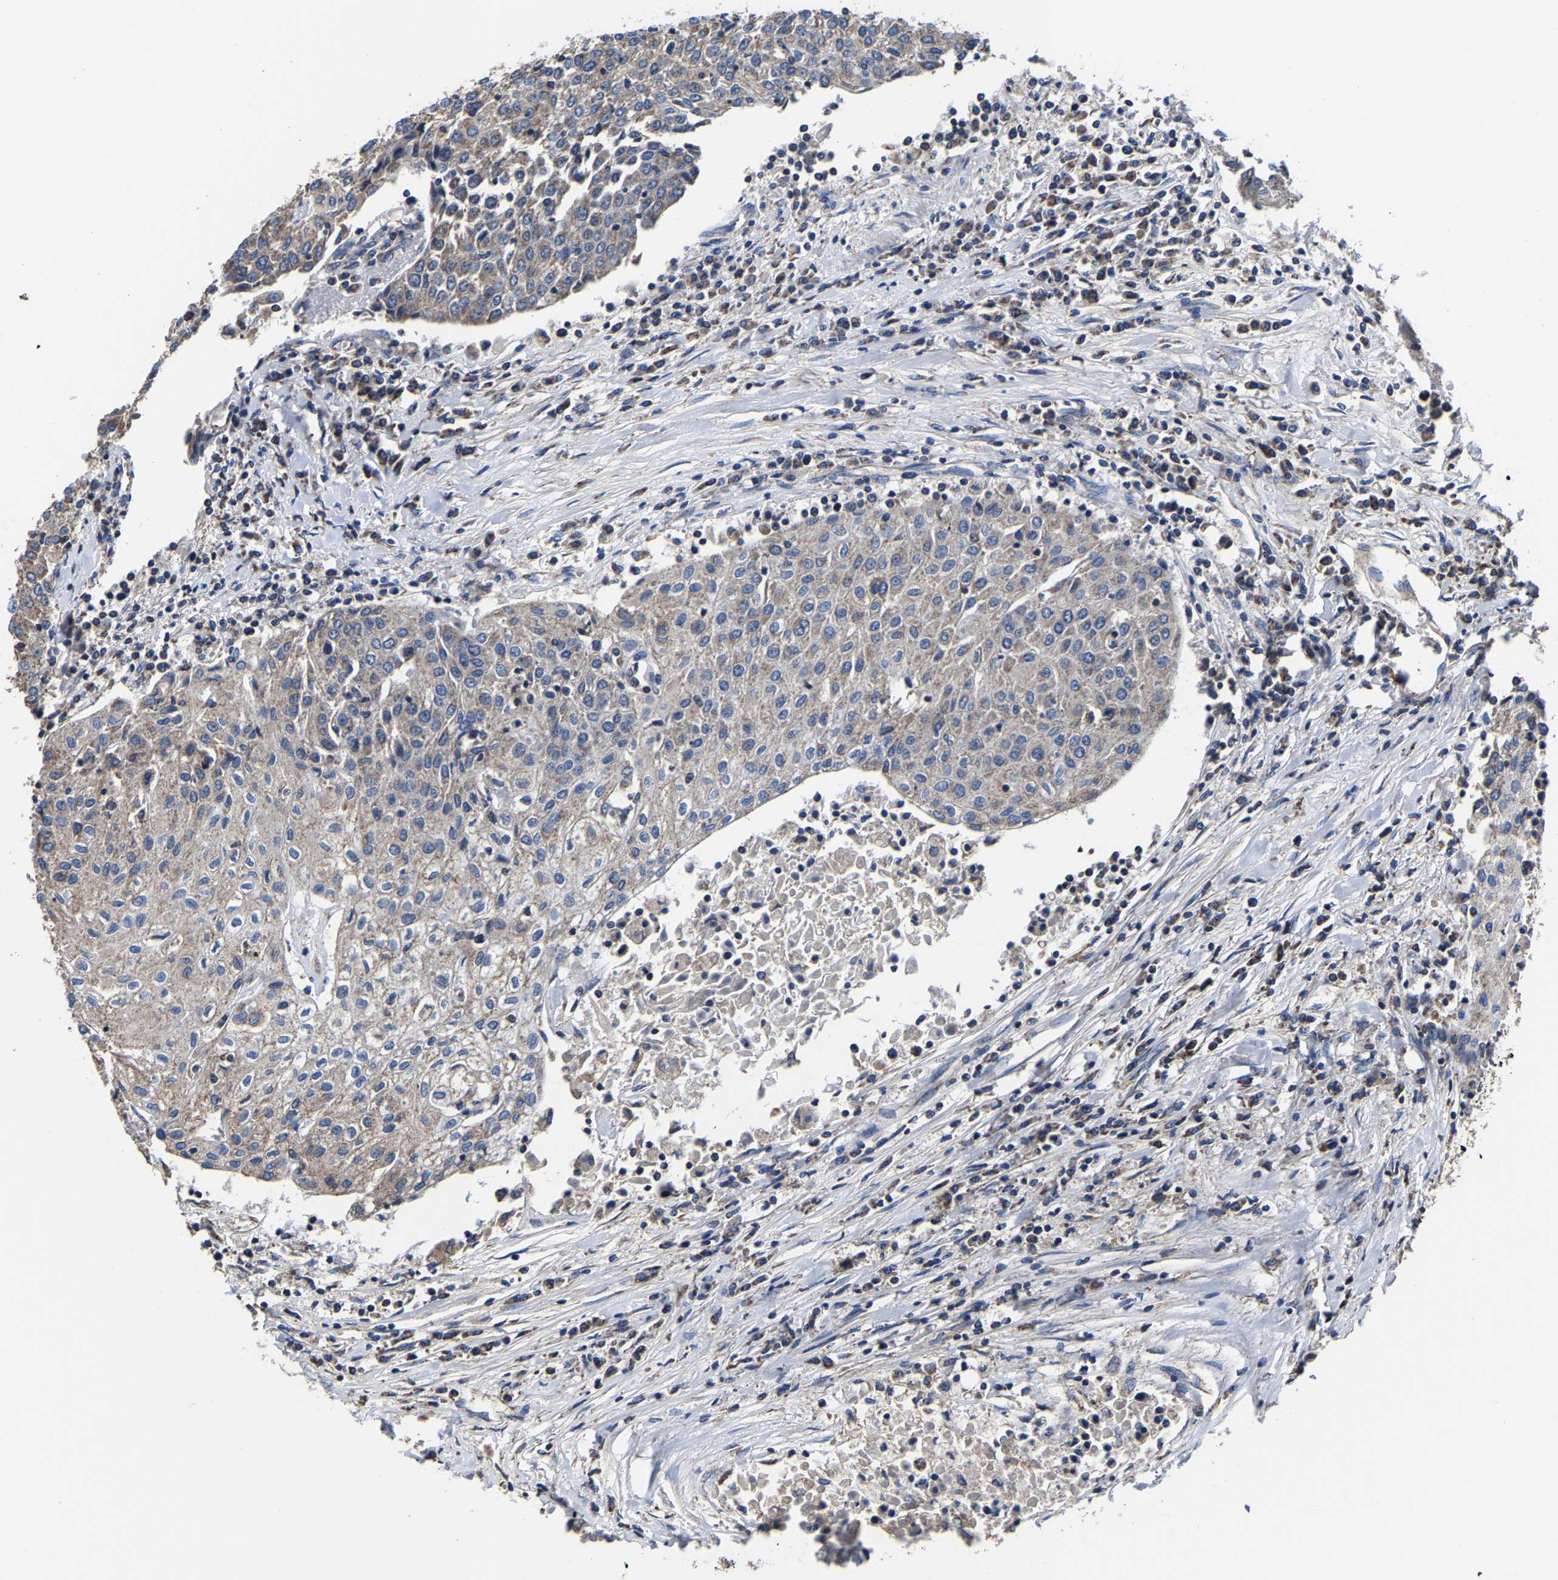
{"staining": {"intensity": "weak", "quantity": "<25%", "location": "cytoplasmic/membranous"}, "tissue": "urothelial cancer", "cell_type": "Tumor cells", "image_type": "cancer", "snomed": [{"axis": "morphology", "description": "Urothelial carcinoma, High grade"}, {"axis": "topography", "description": "Urinary bladder"}], "caption": "High power microscopy image of an immunohistochemistry (IHC) histopathology image of high-grade urothelial carcinoma, revealing no significant staining in tumor cells.", "gene": "ZCCHC7", "patient": {"sex": "female", "age": 85}}